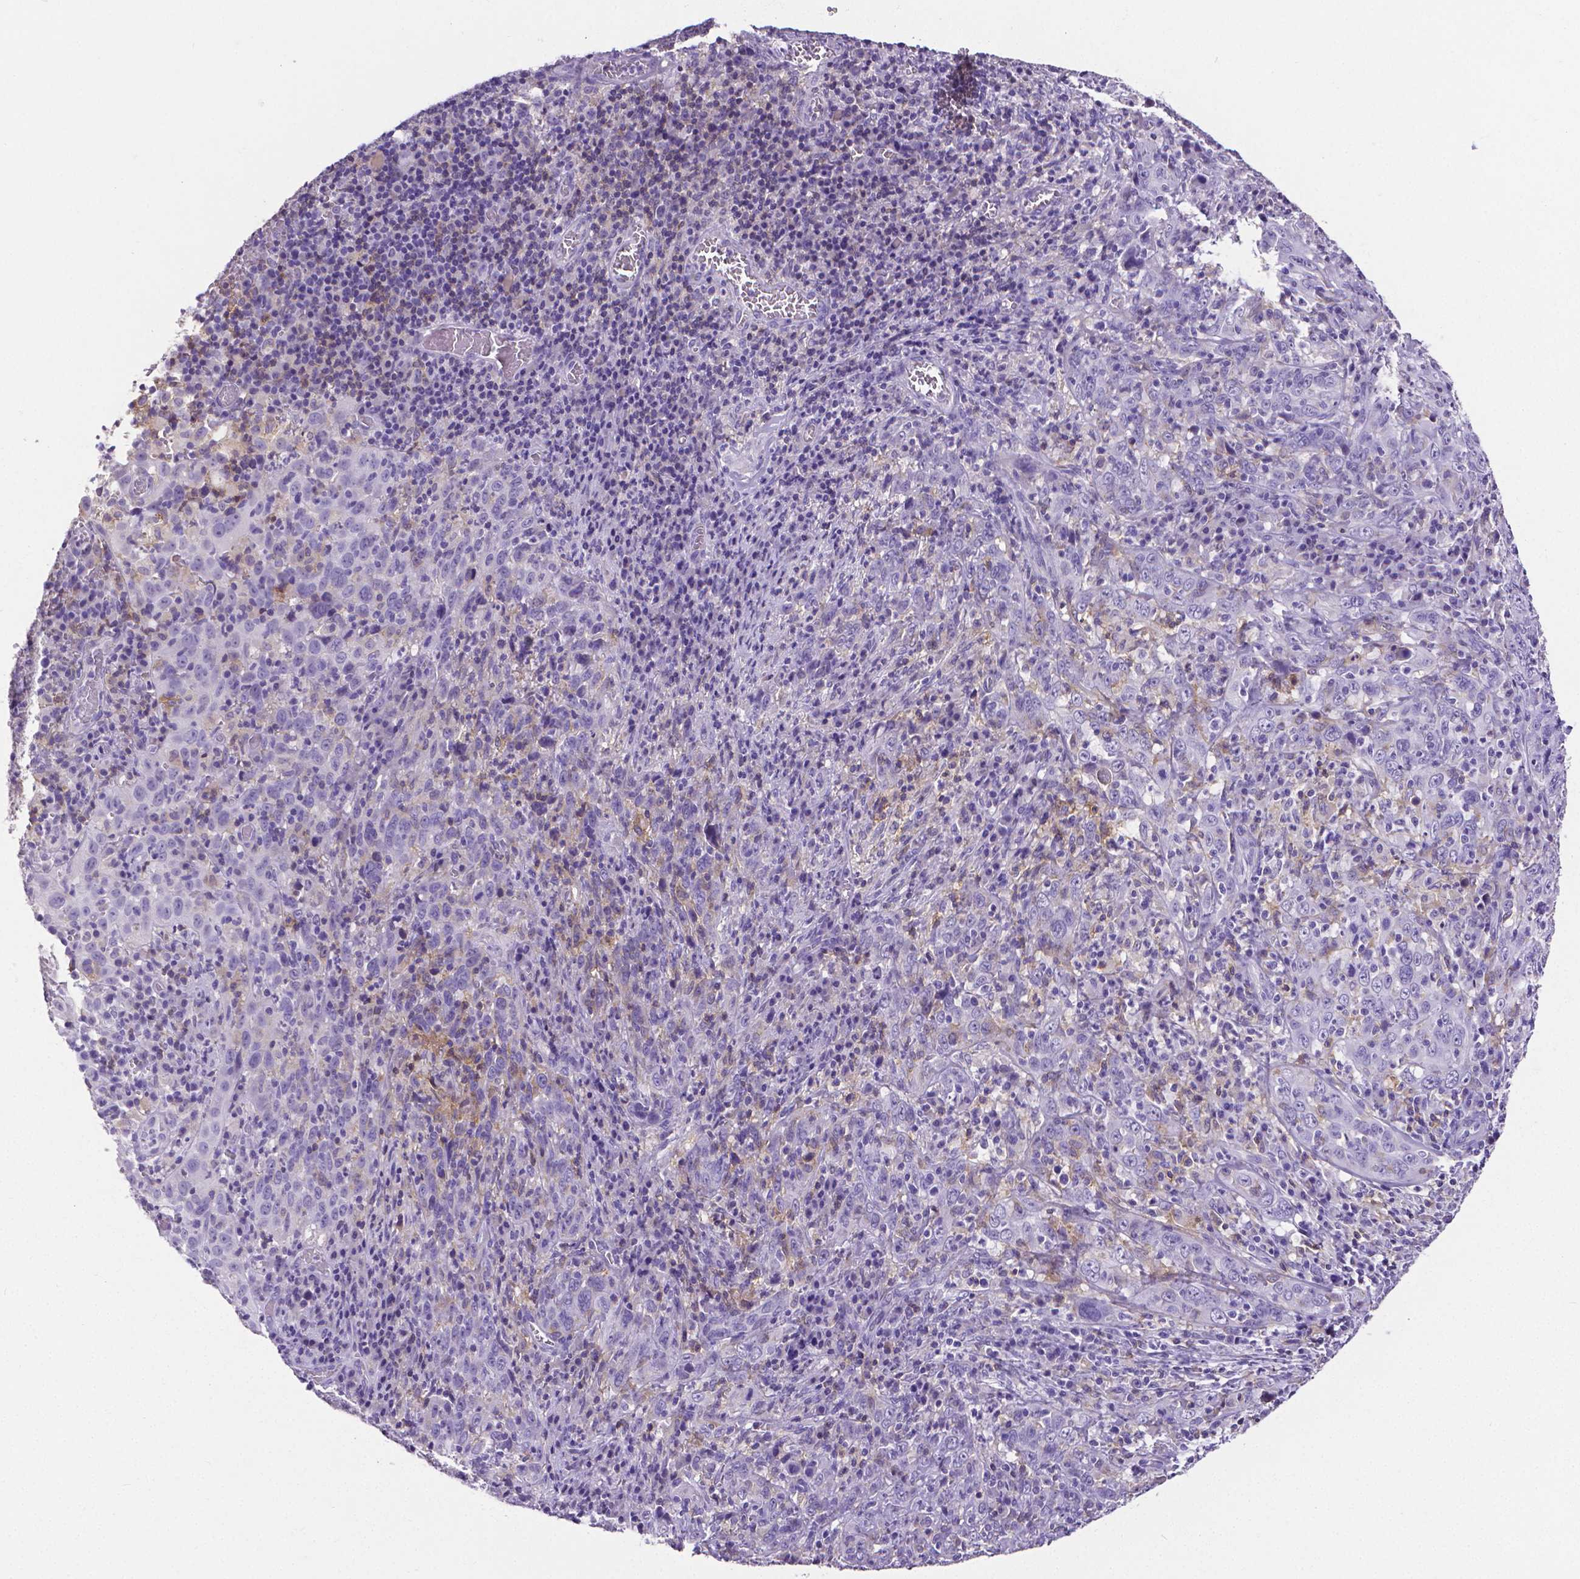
{"staining": {"intensity": "negative", "quantity": "none", "location": "none"}, "tissue": "cervical cancer", "cell_type": "Tumor cells", "image_type": "cancer", "snomed": [{"axis": "morphology", "description": "Squamous cell carcinoma, NOS"}, {"axis": "topography", "description": "Cervix"}], "caption": "Cervical cancer was stained to show a protein in brown. There is no significant staining in tumor cells.", "gene": "CD4", "patient": {"sex": "female", "age": 46}}